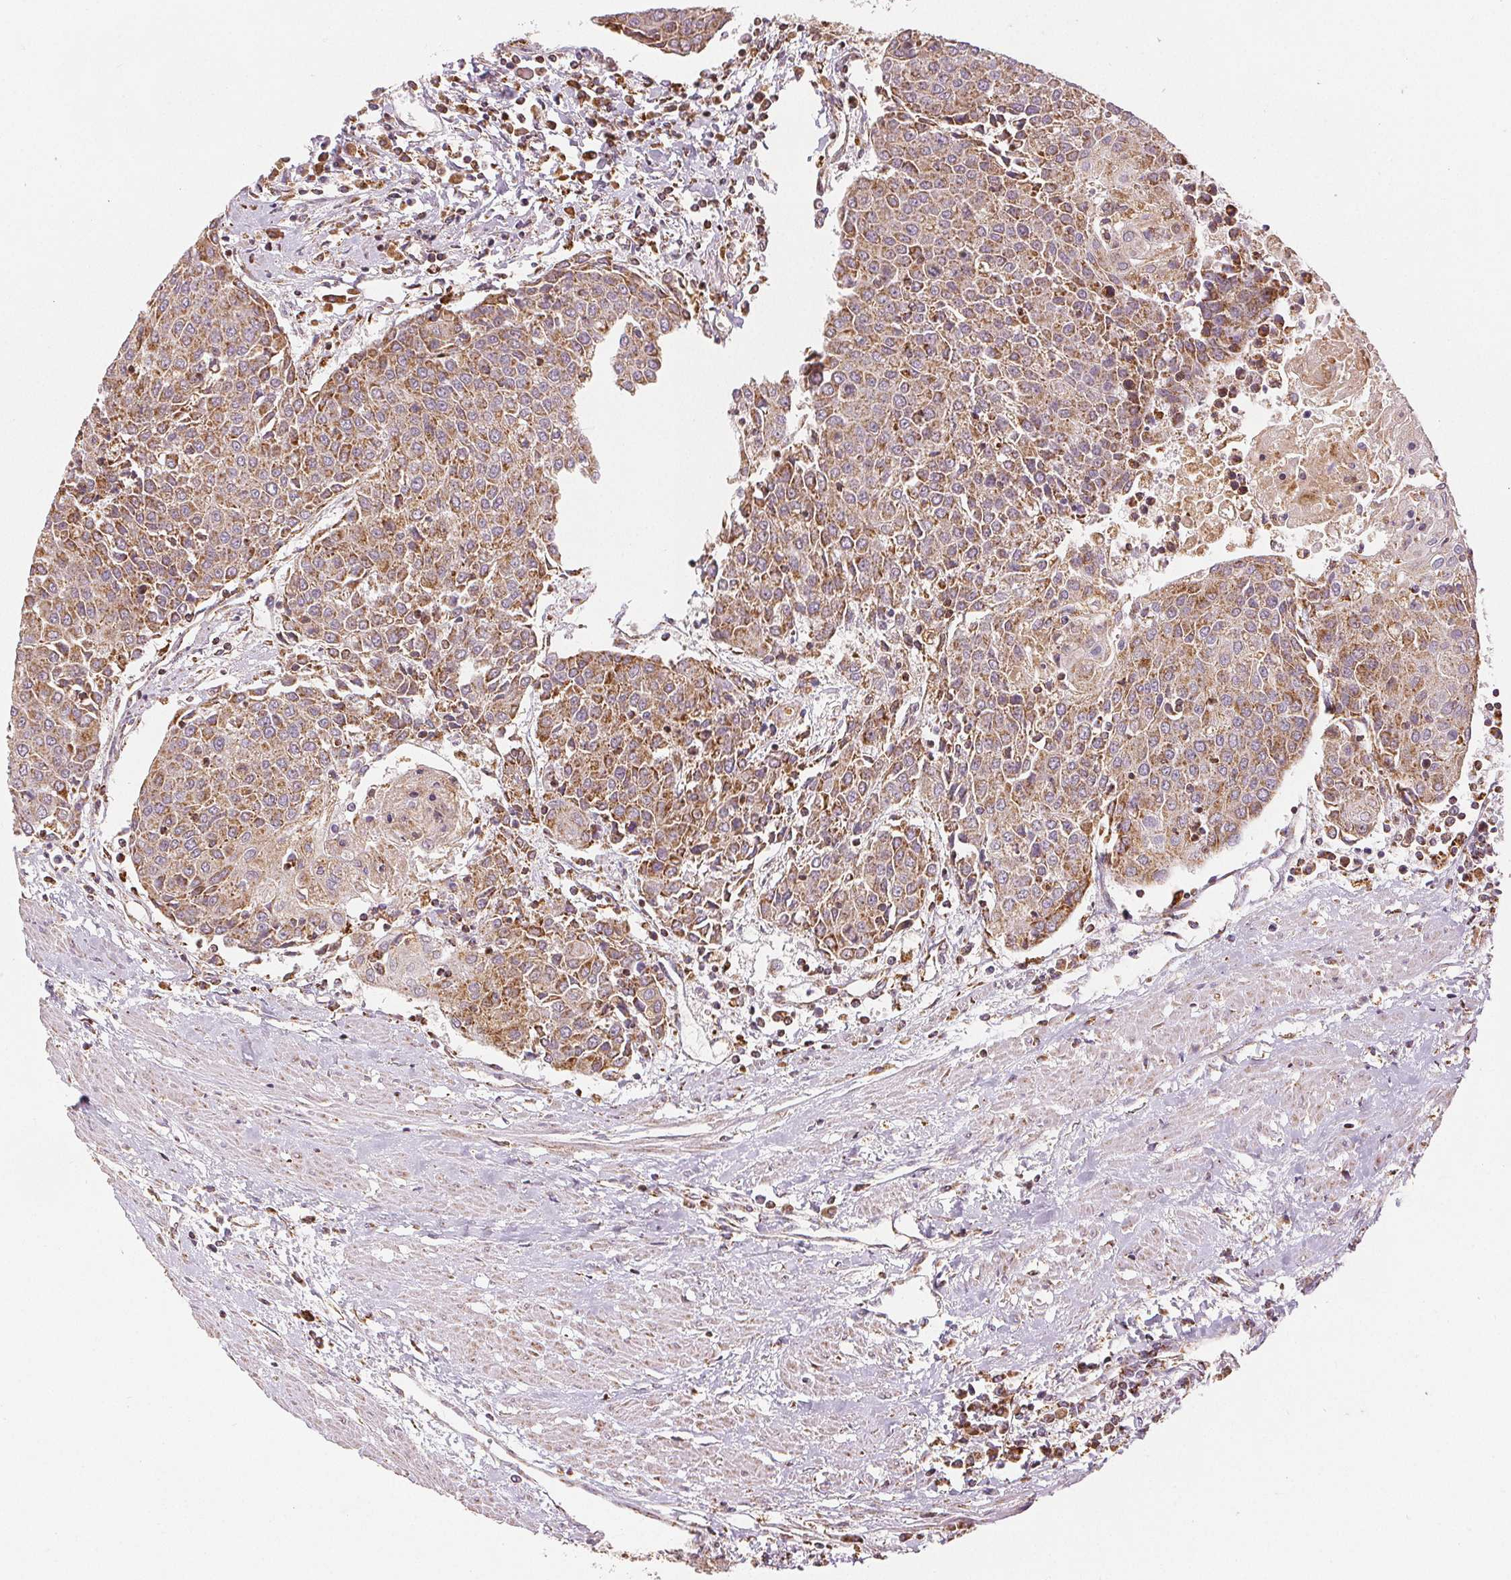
{"staining": {"intensity": "moderate", "quantity": ">75%", "location": "cytoplasmic/membranous"}, "tissue": "urothelial cancer", "cell_type": "Tumor cells", "image_type": "cancer", "snomed": [{"axis": "morphology", "description": "Urothelial carcinoma, High grade"}, {"axis": "topography", "description": "Urinary bladder"}], "caption": "Tumor cells exhibit moderate cytoplasmic/membranous expression in about >75% of cells in urothelial cancer.", "gene": "SDHB", "patient": {"sex": "female", "age": 85}}